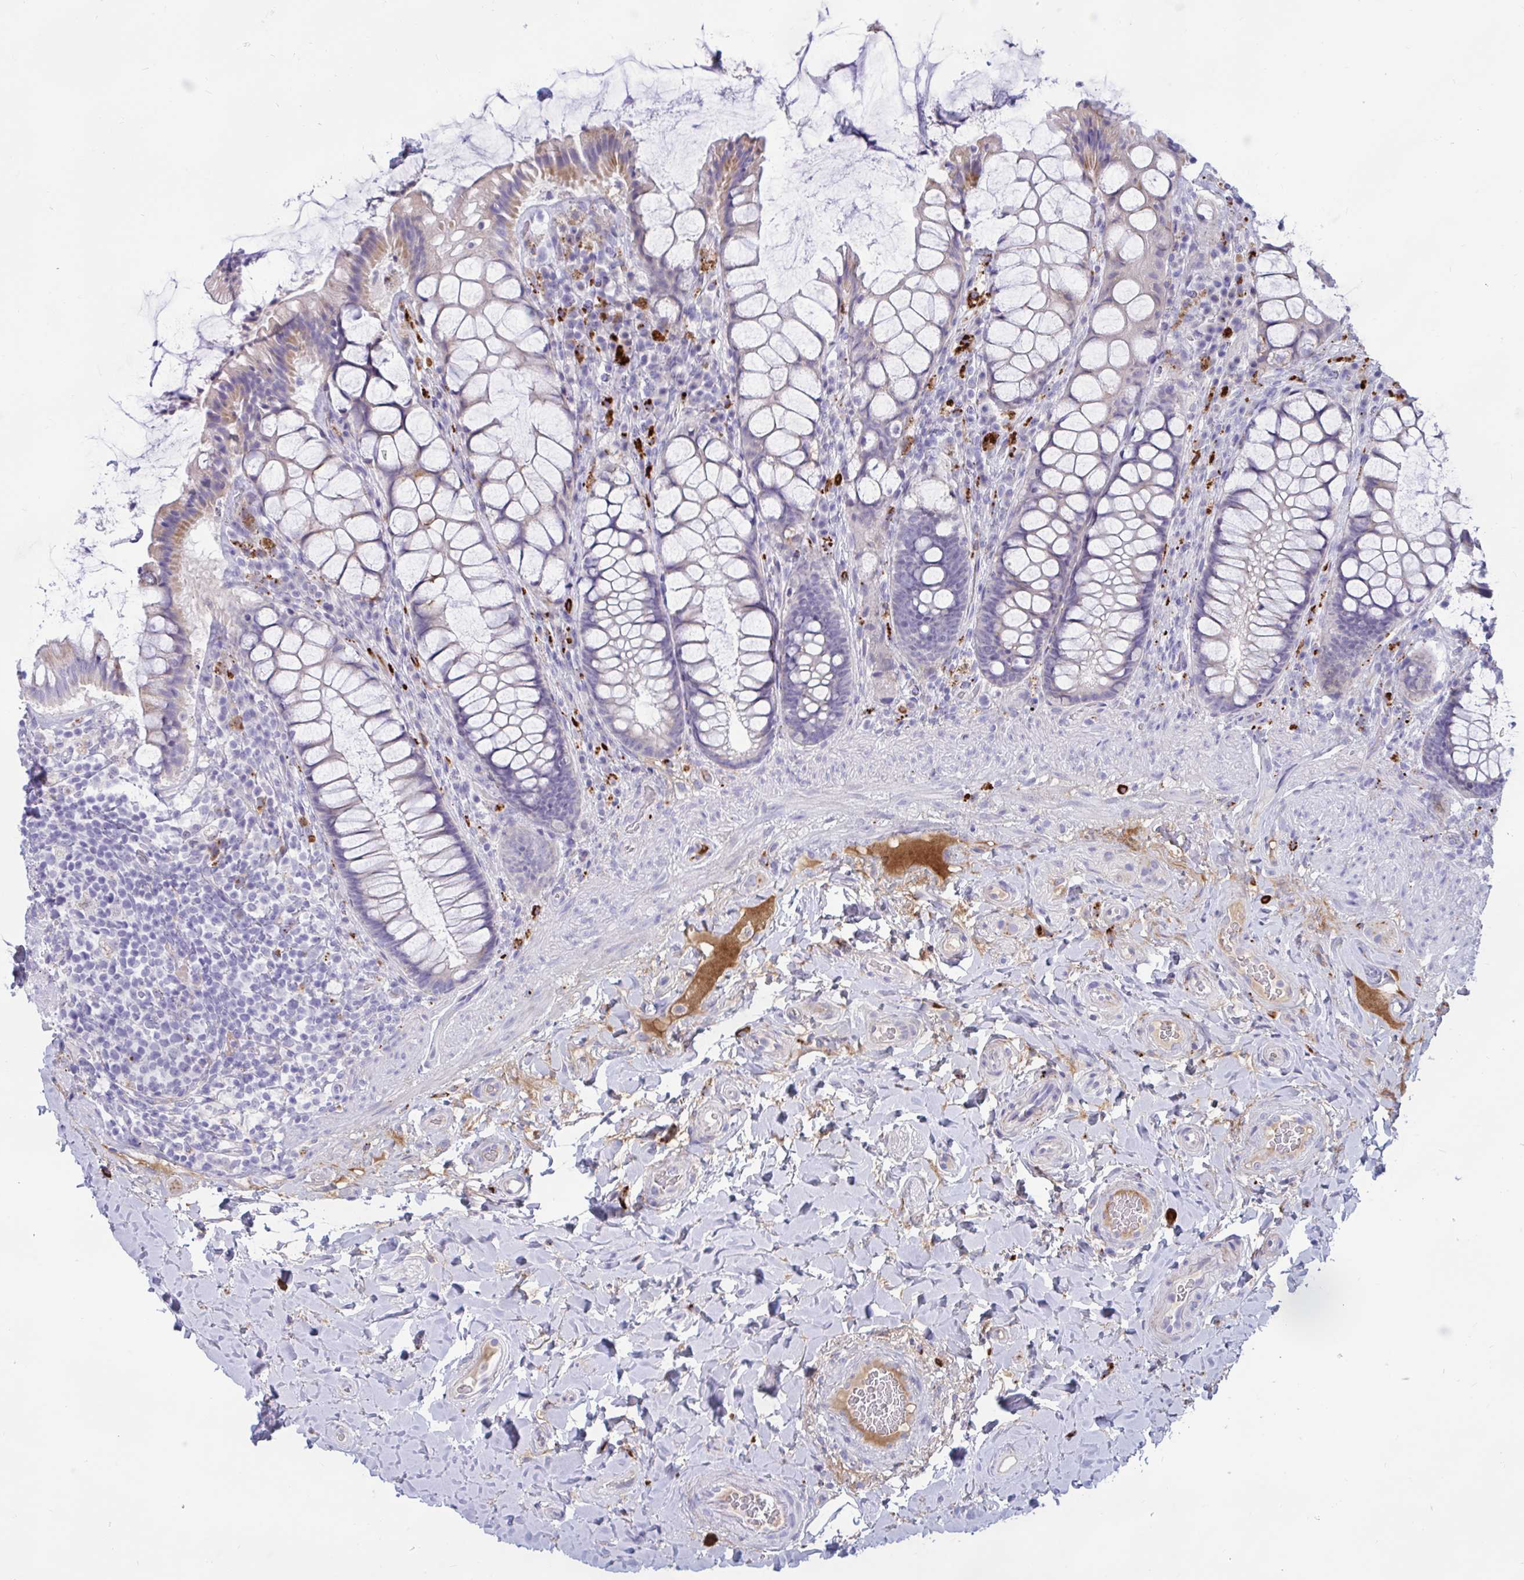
{"staining": {"intensity": "moderate", "quantity": "<25%", "location": "cytoplasmic/membranous"}, "tissue": "rectum", "cell_type": "Glandular cells", "image_type": "normal", "snomed": [{"axis": "morphology", "description": "Normal tissue, NOS"}, {"axis": "topography", "description": "Rectum"}], "caption": "Rectum was stained to show a protein in brown. There is low levels of moderate cytoplasmic/membranous expression in about <25% of glandular cells. The staining was performed using DAB to visualize the protein expression in brown, while the nuclei were stained in blue with hematoxylin (Magnification: 20x).", "gene": "FAM219B", "patient": {"sex": "female", "age": 58}}